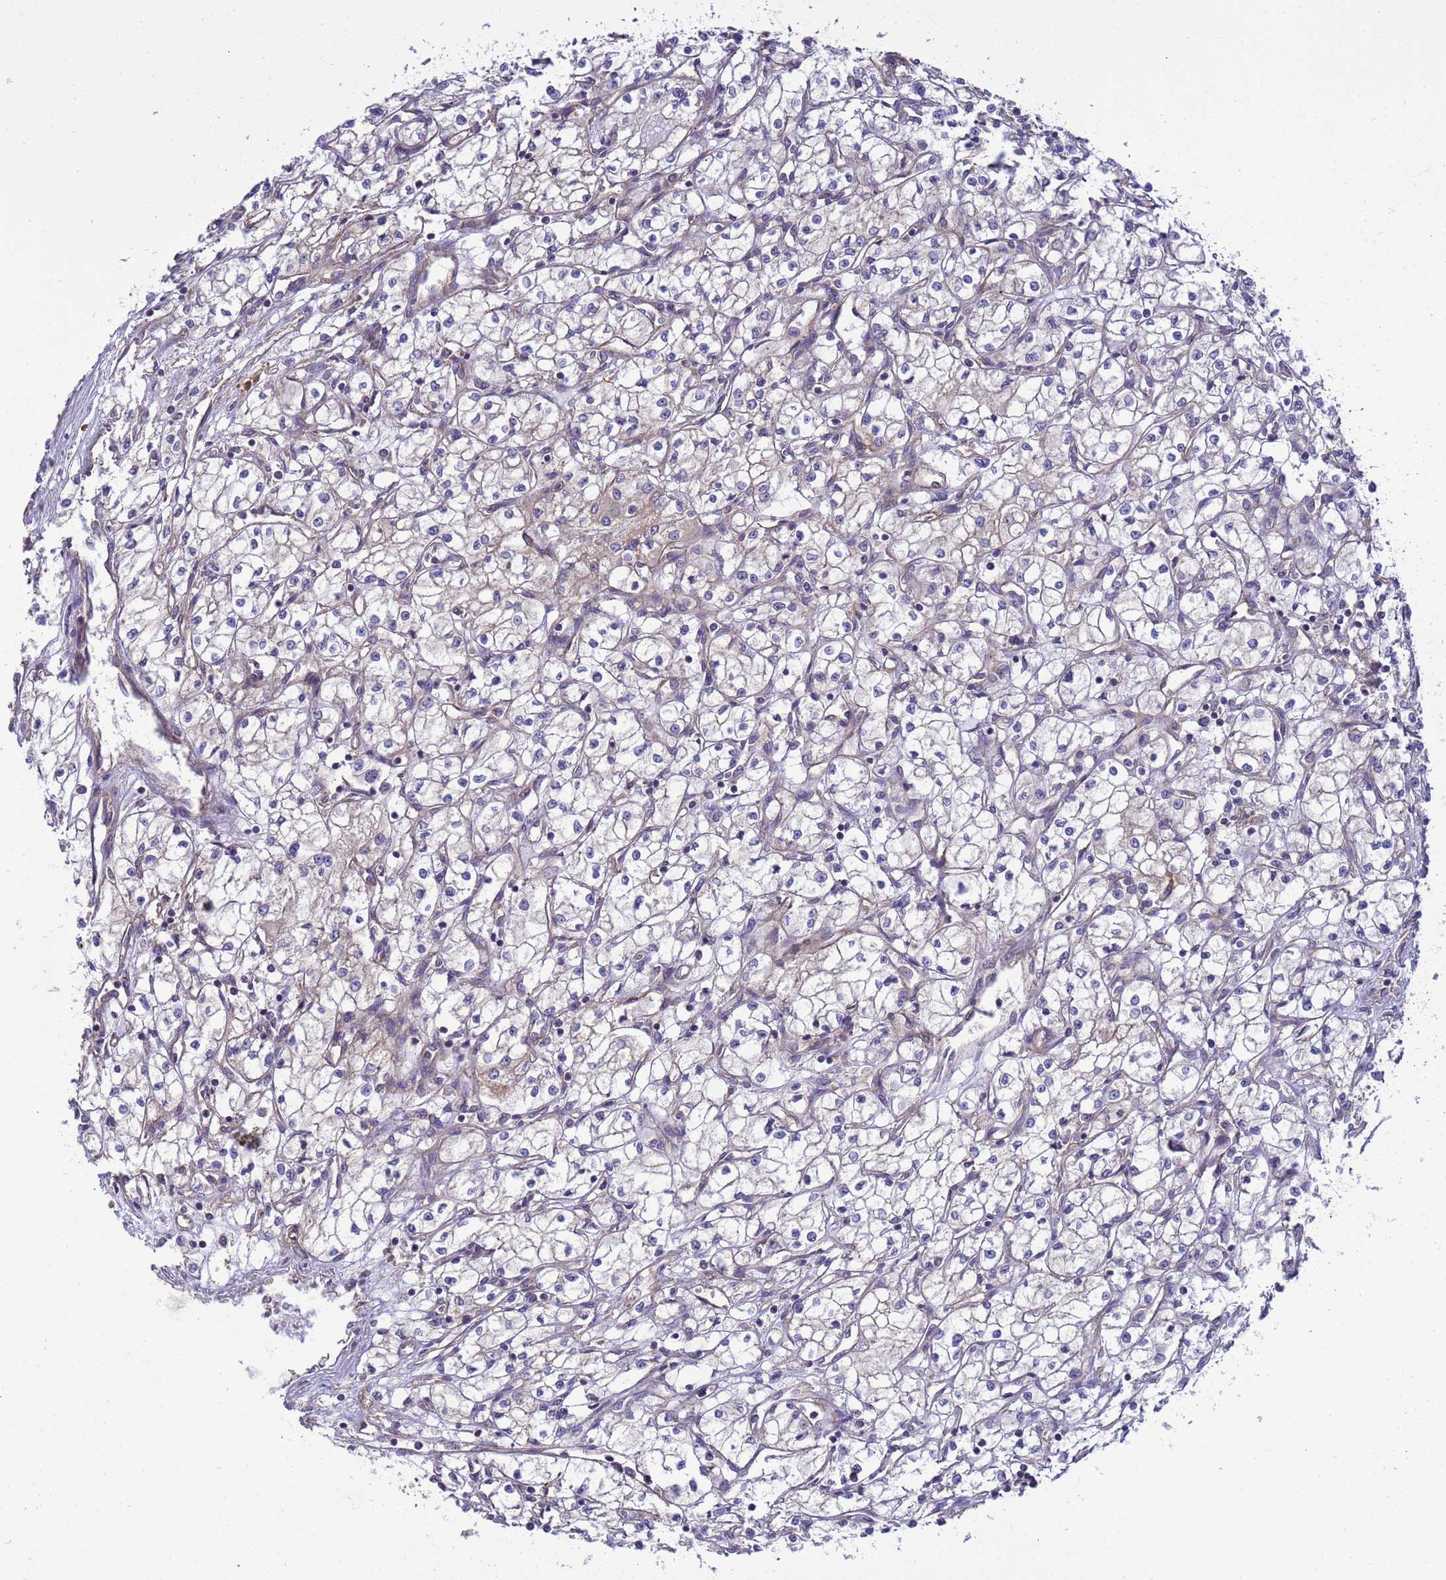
{"staining": {"intensity": "weak", "quantity": "<25%", "location": "cytoplasmic/membranous"}, "tissue": "renal cancer", "cell_type": "Tumor cells", "image_type": "cancer", "snomed": [{"axis": "morphology", "description": "Adenocarcinoma, NOS"}, {"axis": "topography", "description": "Kidney"}], "caption": "The micrograph demonstrates no staining of tumor cells in renal cancer. (Stains: DAB (3,3'-diaminobenzidine) IHC with hematoxylin counter stain, Microscopy: brightfield microscopy at high magnification).", "gene": "SMCO3", "patient": {"sex": "male", "age": 59}}